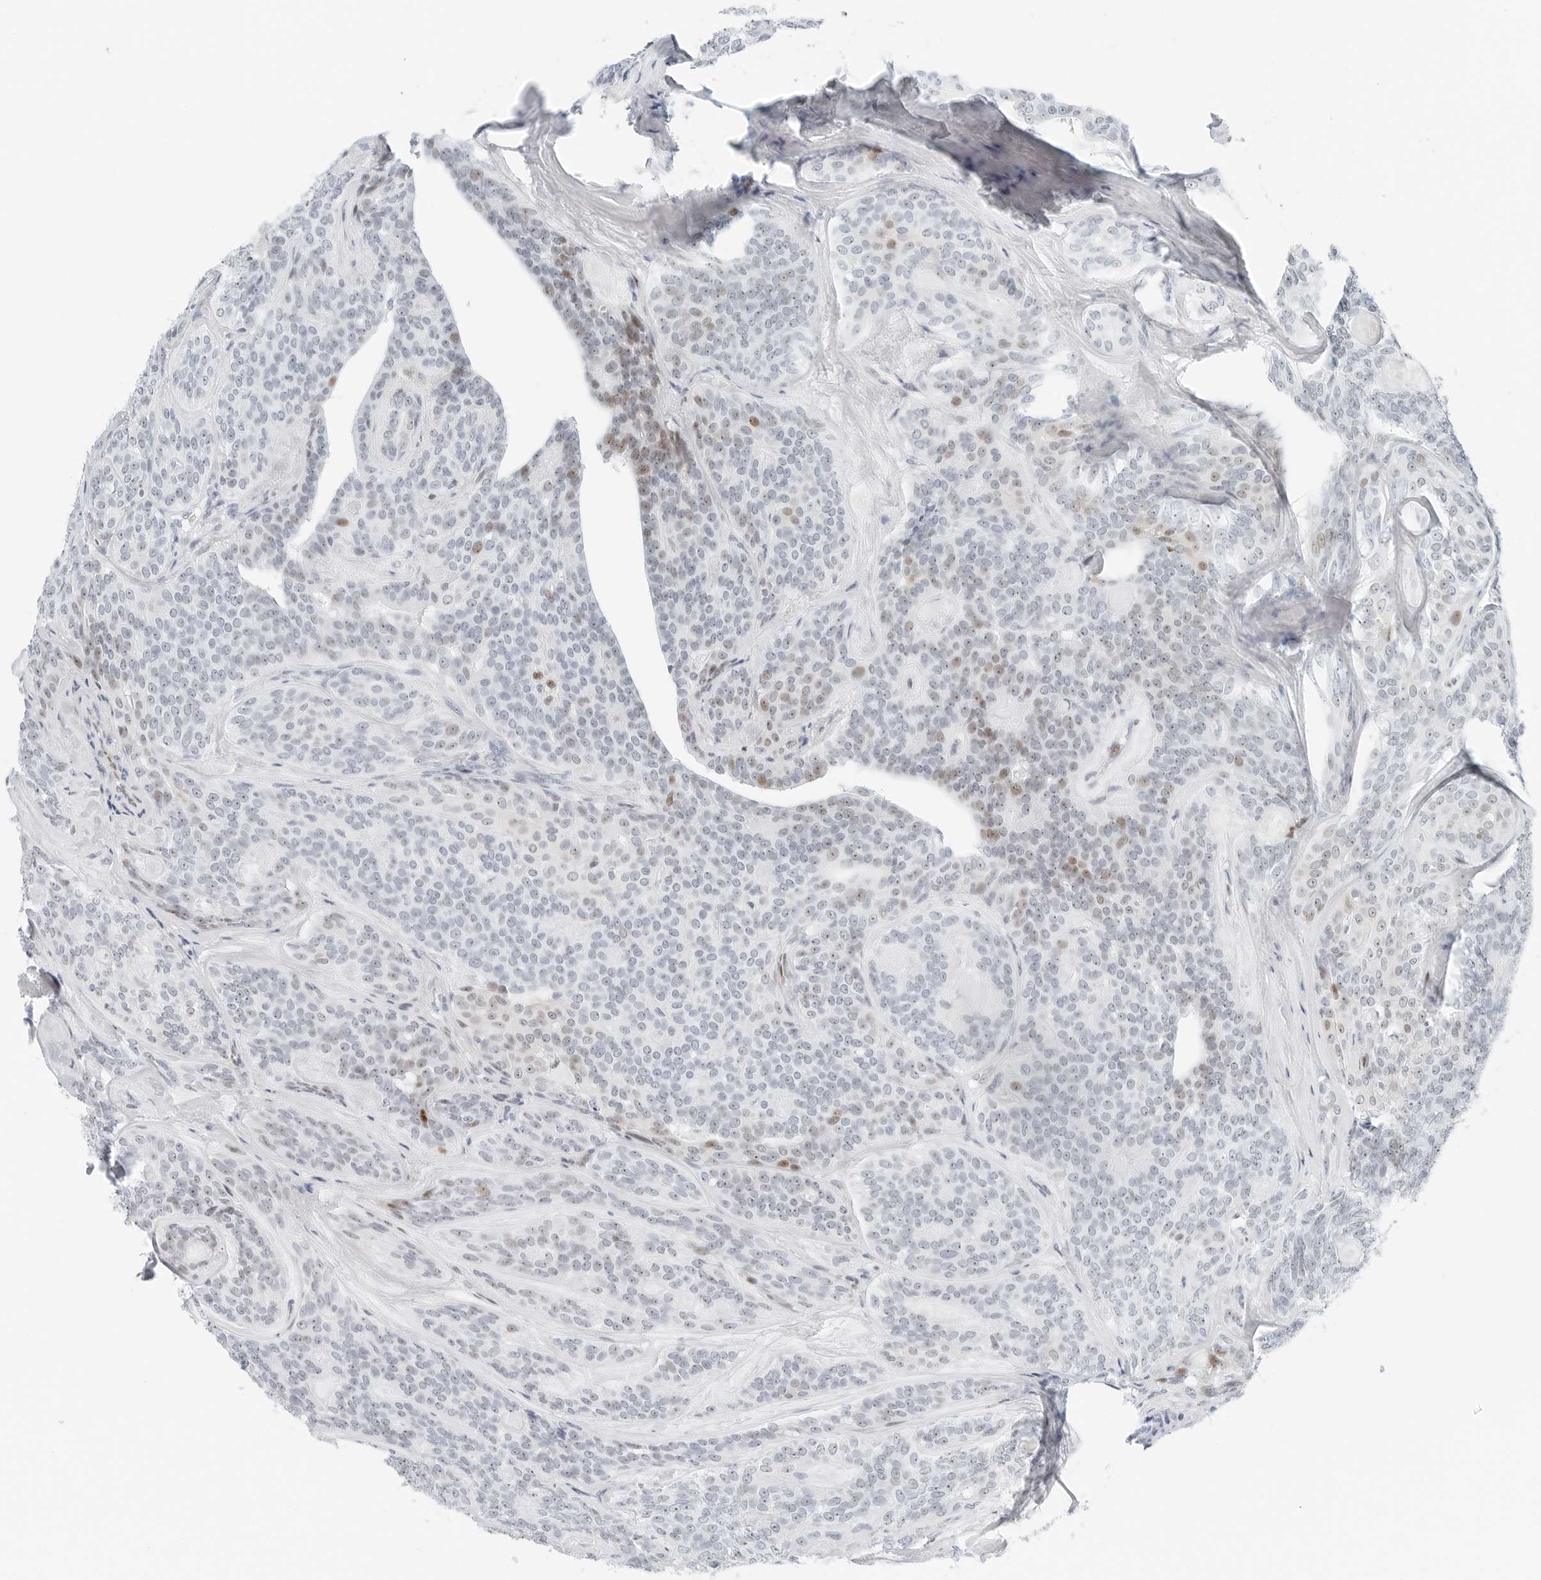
{"staining": {"intensity": "moderate", "quantity": "<25%", "location": "nuclear"}, "tissue": "head and neck cancer", "cell_type": "Tumor cells", "image_type": "cancer", "snomed": [{"axis": "morphology", "description": "Adenocarcinoma, NOS"}, {"axis": "topography", "description": "Head-Neck"}], "caption": "Head and neck cancer (adenocarcinoma) stained for a protein demonstrates moderate nuclear positivity in tumor cells.", "gene": "NTMT2", "patient": {"sex": "male", "age": 66}}